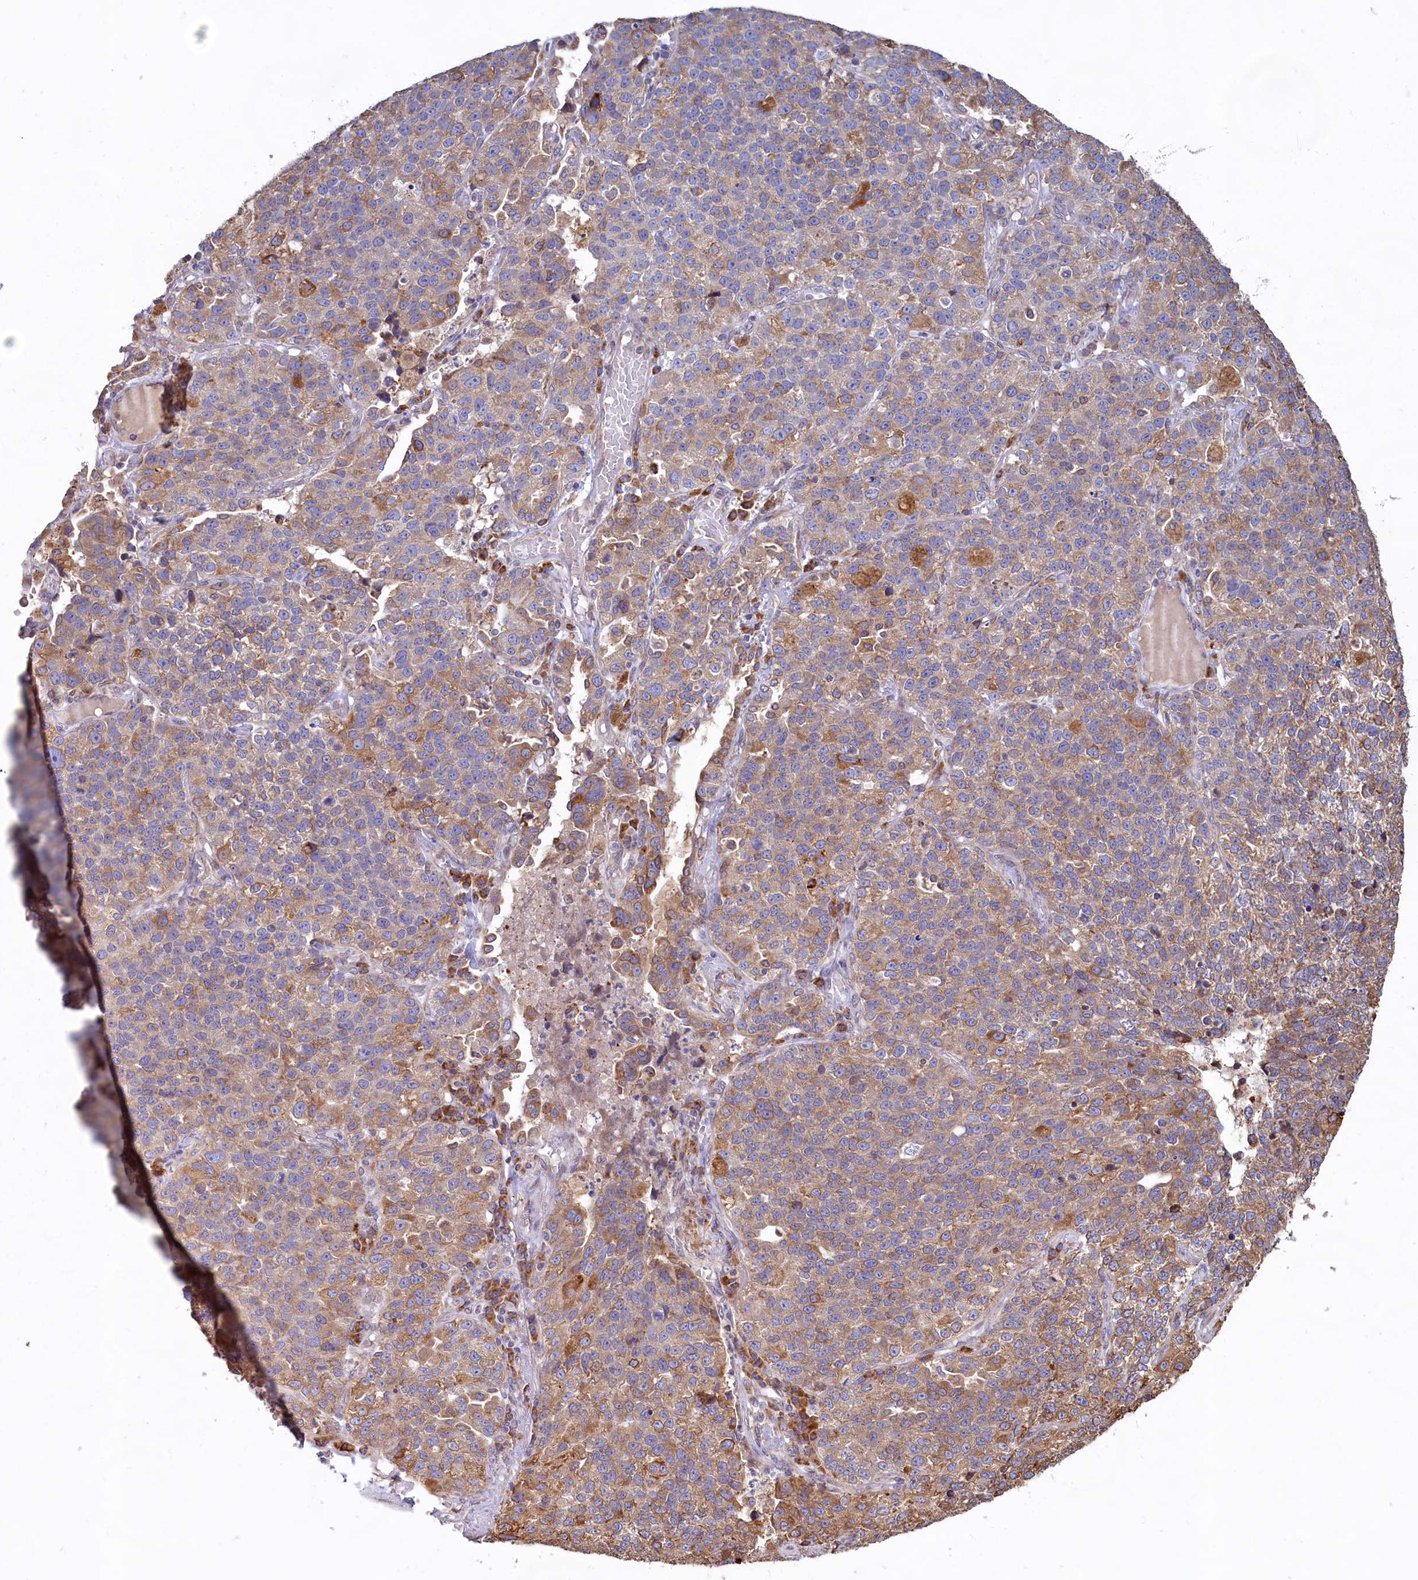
{"staining": {"intensity": "moderate", "quantity": ">75%", "location": "cytoplasmic/membranous"}, "tissue": "lung cancer", "cell_type": "Tumor cells", "image_type": "cancer", "snomed": [{"axis": "morphology", "description": "Adenocarcinoma, NOS"}, {"axis": "topography", "description": "Lung"}], "caption": "Lung adenocarcinoma was stained to show a protein in brown. There is medium levels of moderate cytoplasmic/membranous staining in about >75% of tumor cells. (brown staining indicates protein expression, while blue staining denotes nuclei).", "gene": "TBC1D19", "patient": {"sex": "male", "age": 49}}